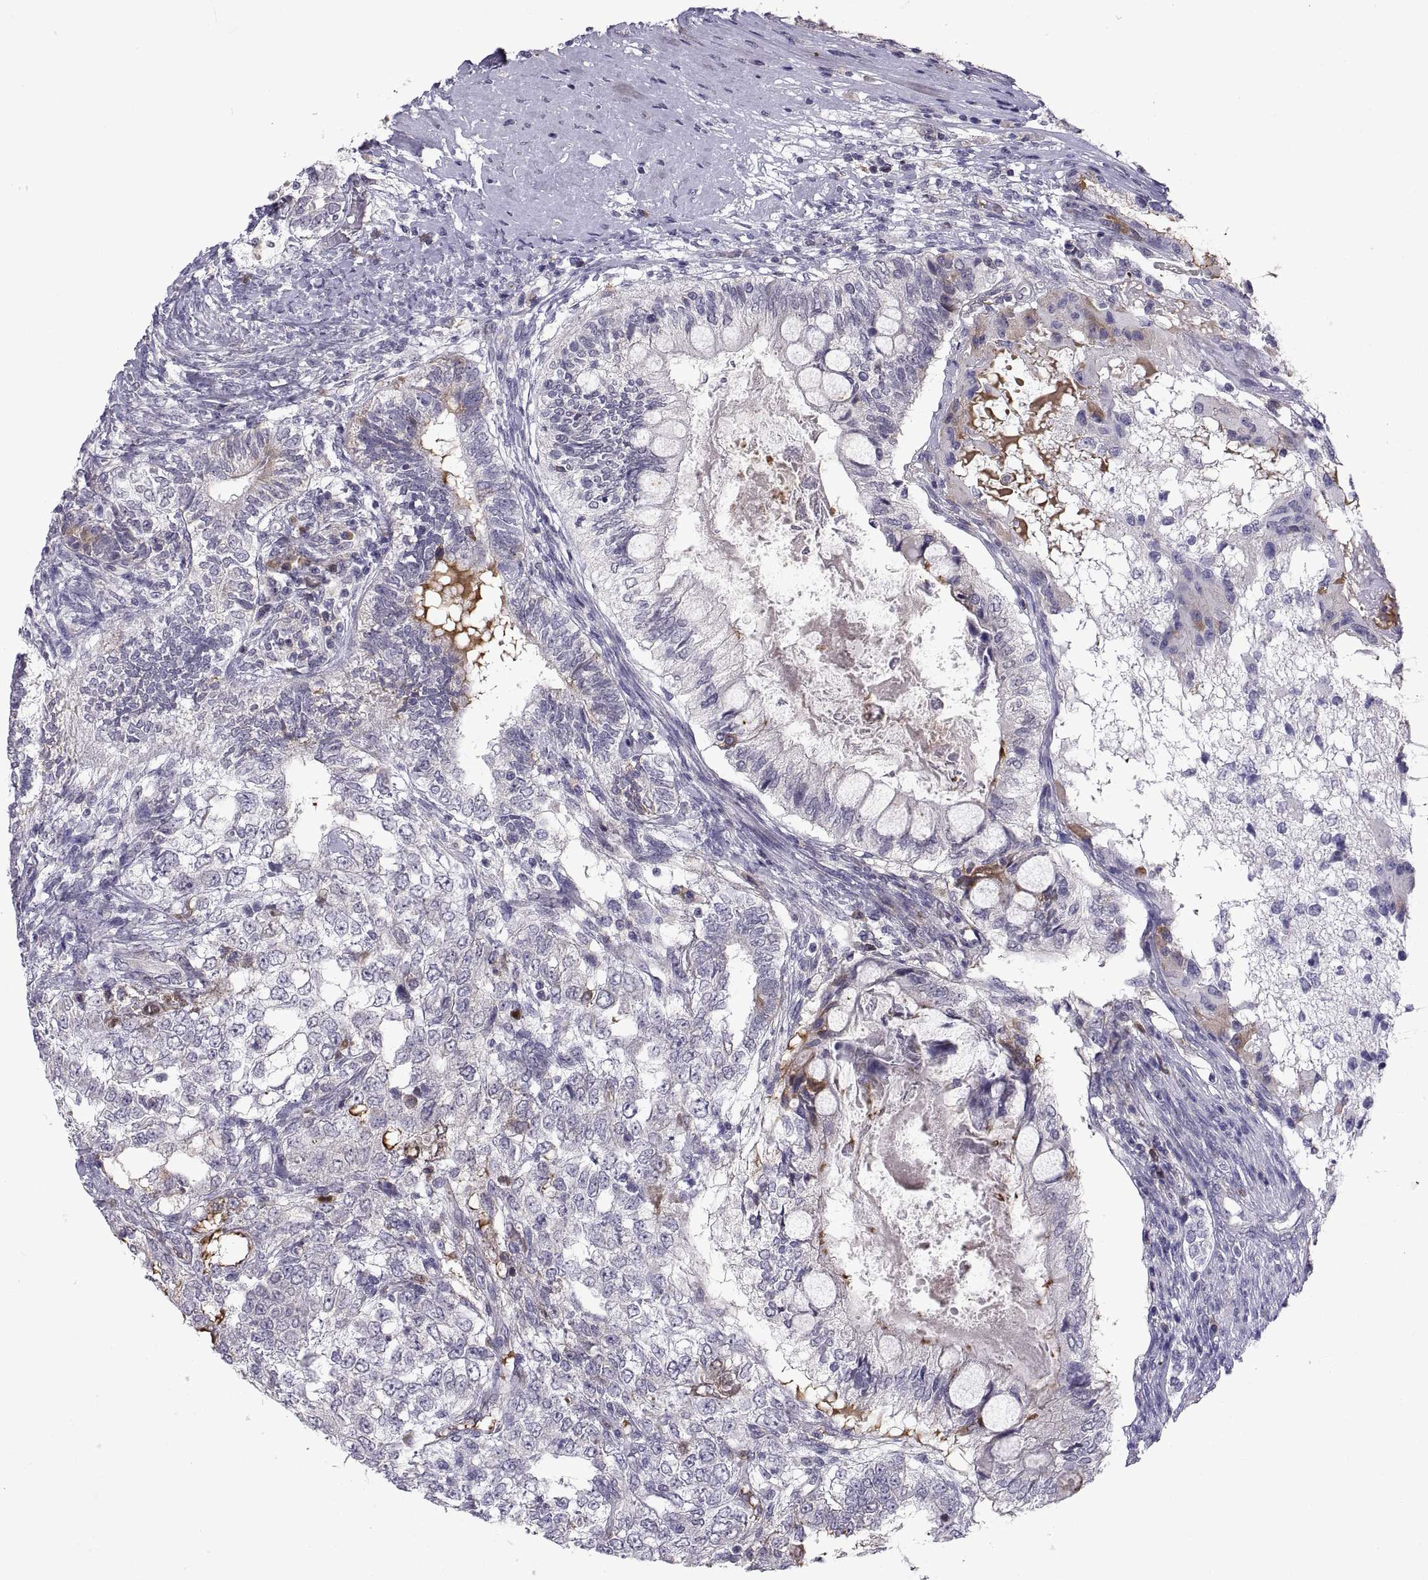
{"staining": {"intensity": "negative", "quantity": "none", "location": "none"}, "tissue": "testis cancer", "cell_type": "Tumor cells", "image_type": "cancer", "snomed": [{"axis": "morphology", "description": "Seminoma, NOS"}, {"axis": "morphology", "description": "Carcinoma, Embryonal, NOS"}, {"axis": "topography", "description": "Testis"}], "caption": "DAB immunohistochemical staining of embryonal carcinoma (testis) exhibits no significant expression in tumor cells. Brightfield microscopy of immunohistochemistry stained with DAB (brown) and hematoxylin (blue), captured at high magnification.", "gene": "PKP1", "patient": {"sex": "male", "age": 41}}